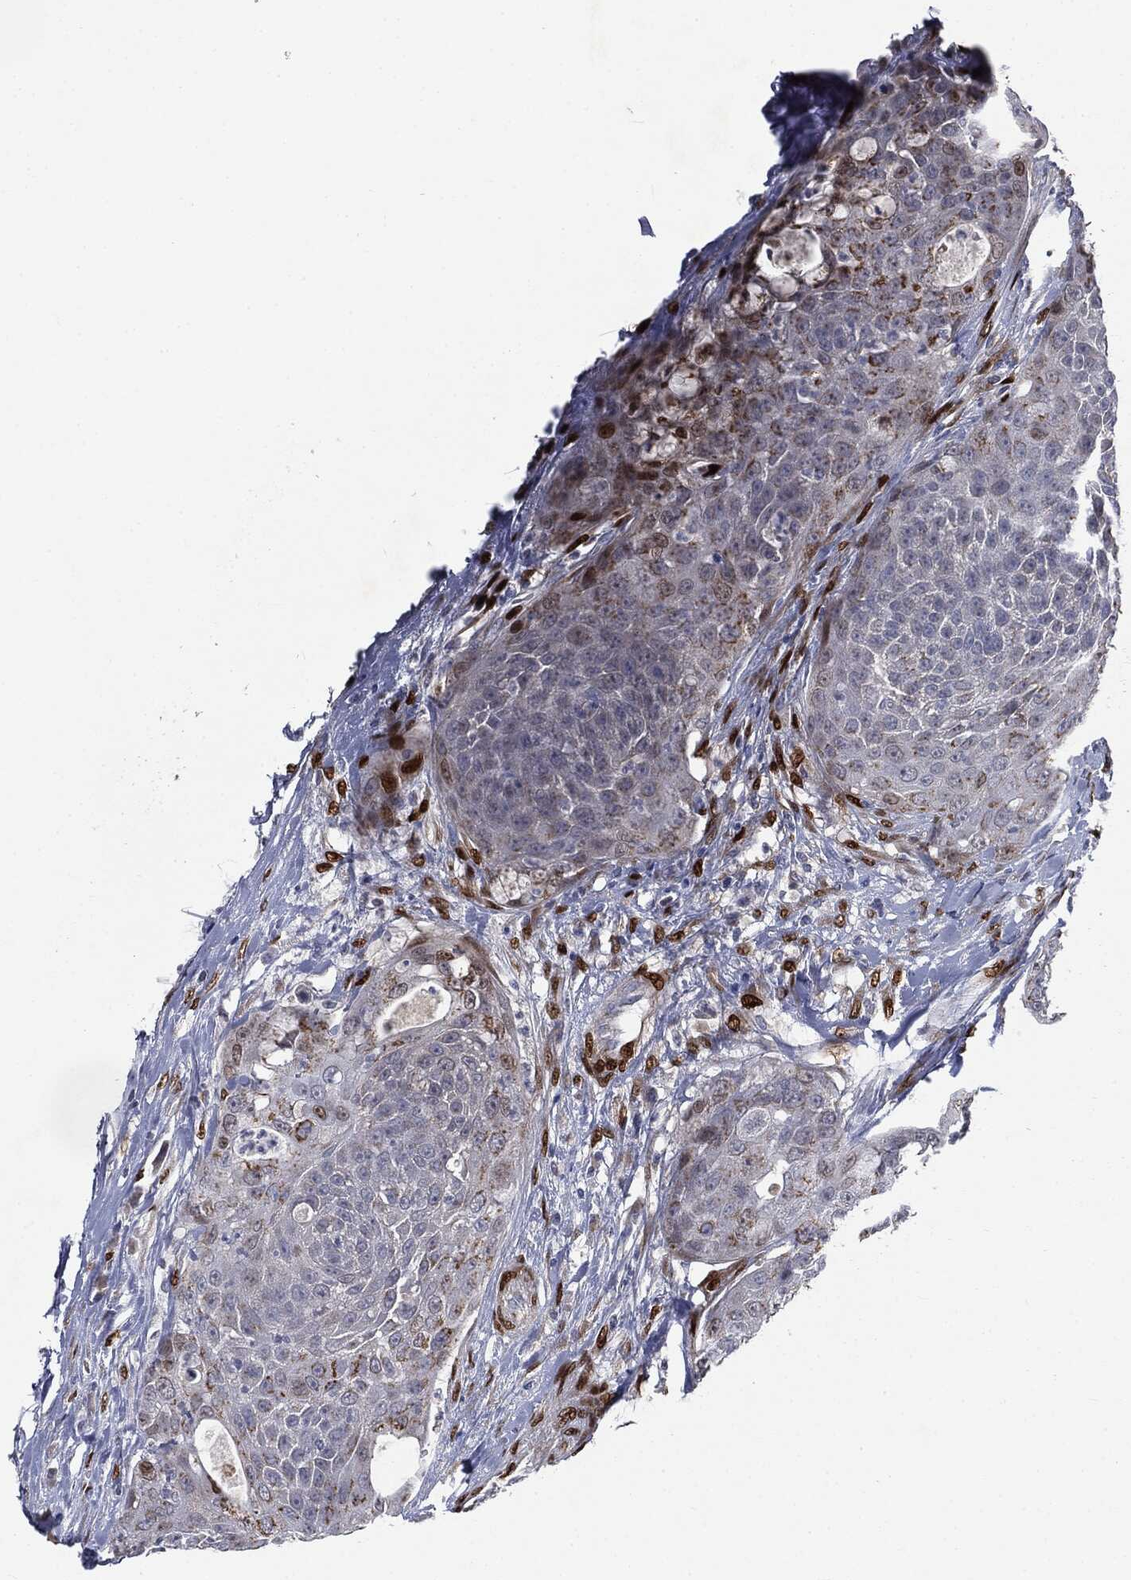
{"staining": {"intensity": "moderate", "quantity": "<25%", "location": "cytoplasmic/membranous"}, "tissue": "urothelial cancer", "cell_type": "Tumor cells", "image_type": "cancer", "snomed": [{"axis": "morphology", "description": "Urothelial carcinoma, High grade"}, {"axis": "topography", "description": "Urinary bladder"}], "caption": "This photomicrograph displays immunohistochemistry (IHC) staining of urothelial cancer, with low moderate cytoplasmic/membranous expression in approximately <25% of tumor cells.", "gene": "CASD1", "patient": {"sex": "female", "age": 63}}